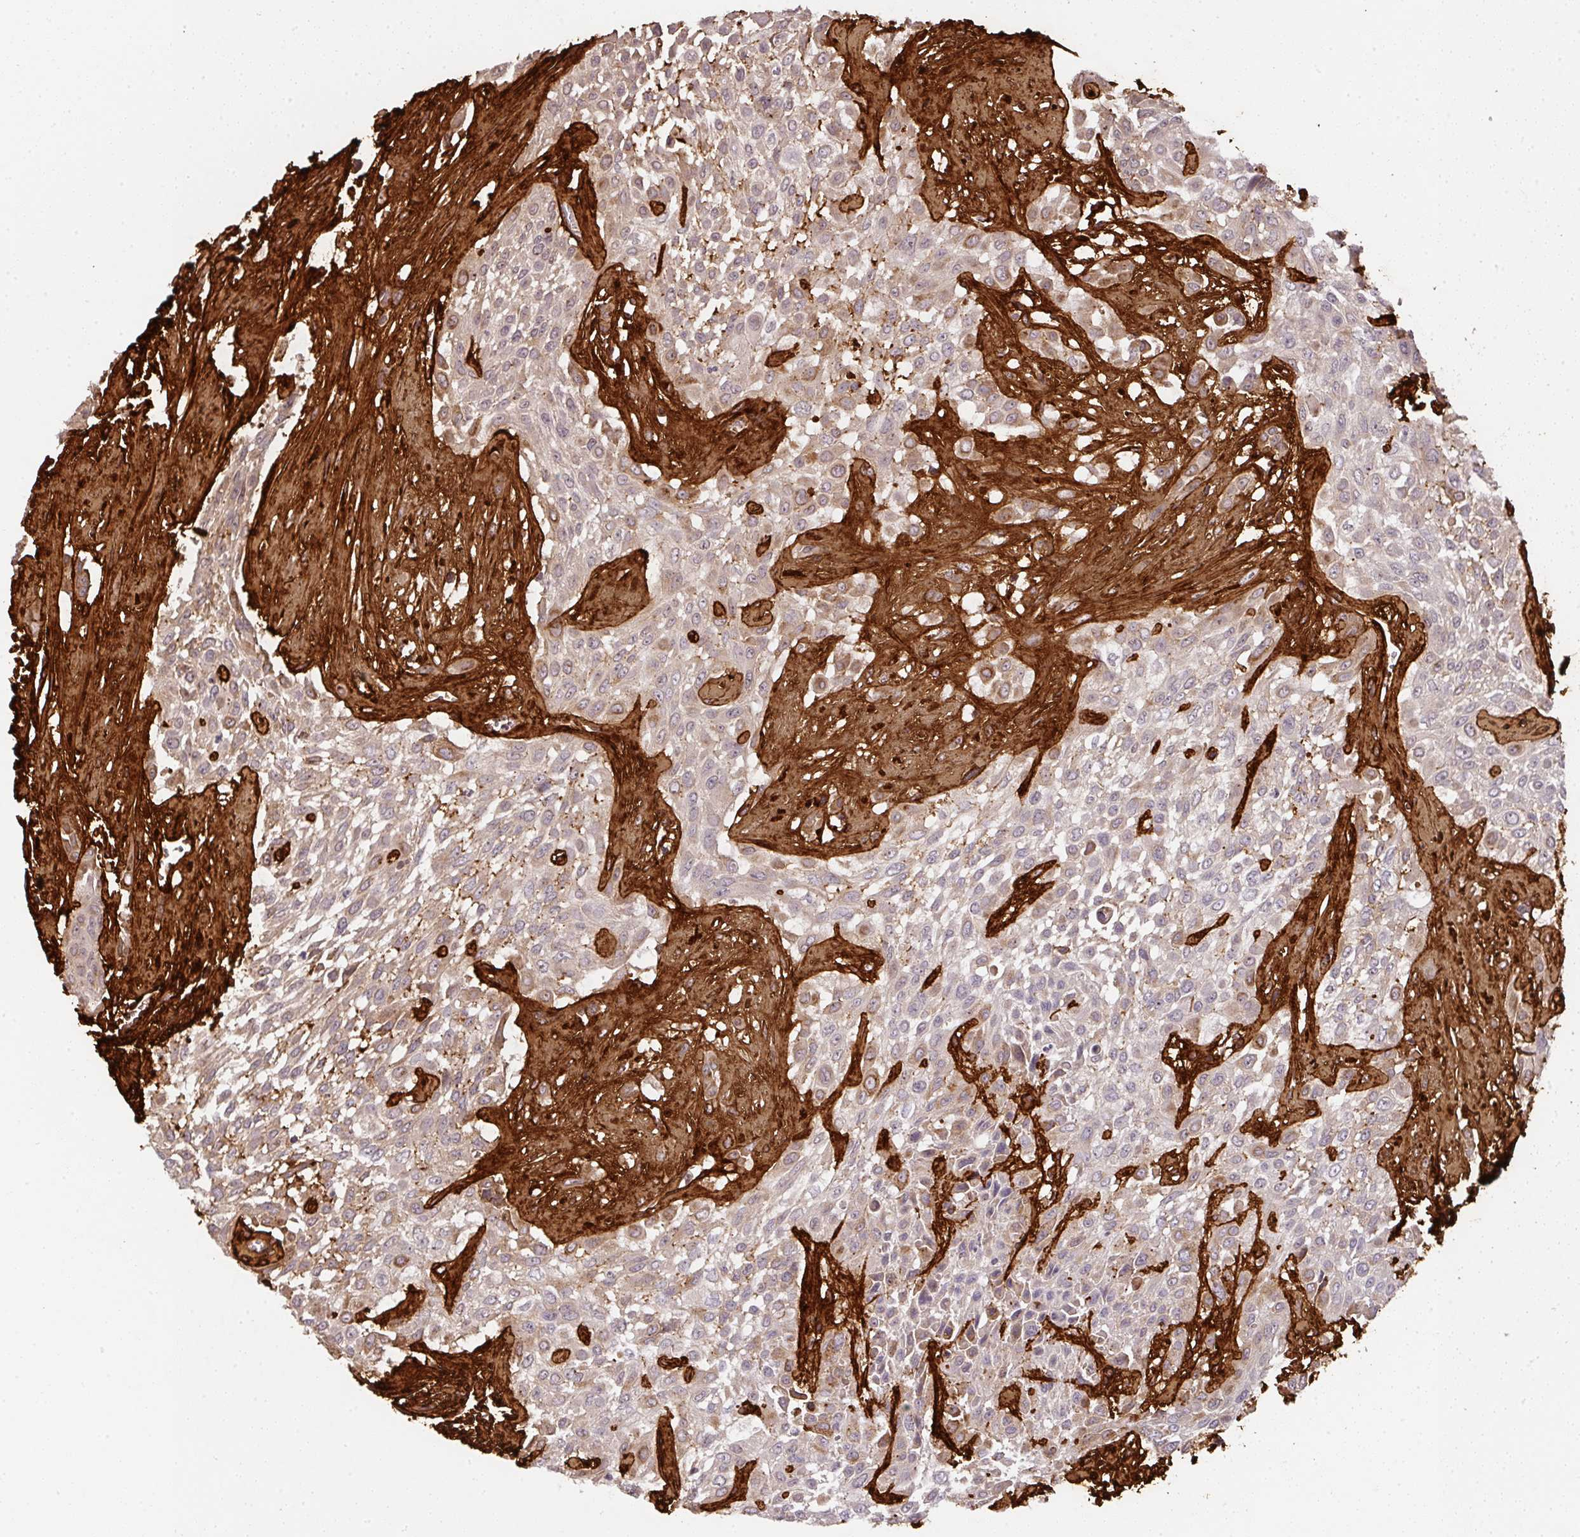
{"staining": {"intensity": "weak", "quantity": "25%-75%", "location": "cytoplasmic/membranous"}, "tissue": "urothelial cancer", "cell_type": "Tumor cells", "image_type": "cancer", "snomed": [{"axis": "morphology", "description": "Urothelial carcinoma, High grade"}, {"axis": "topography", "description": "Urinary bladder"}], "caption": "Protein staining of urothelial cancer tissue displays weak cytoplasmic/membranous expression in about 25%-75% of tumor cells.", "gene": "COL3A1", "patient": {"sex": "male", "age": 57}}